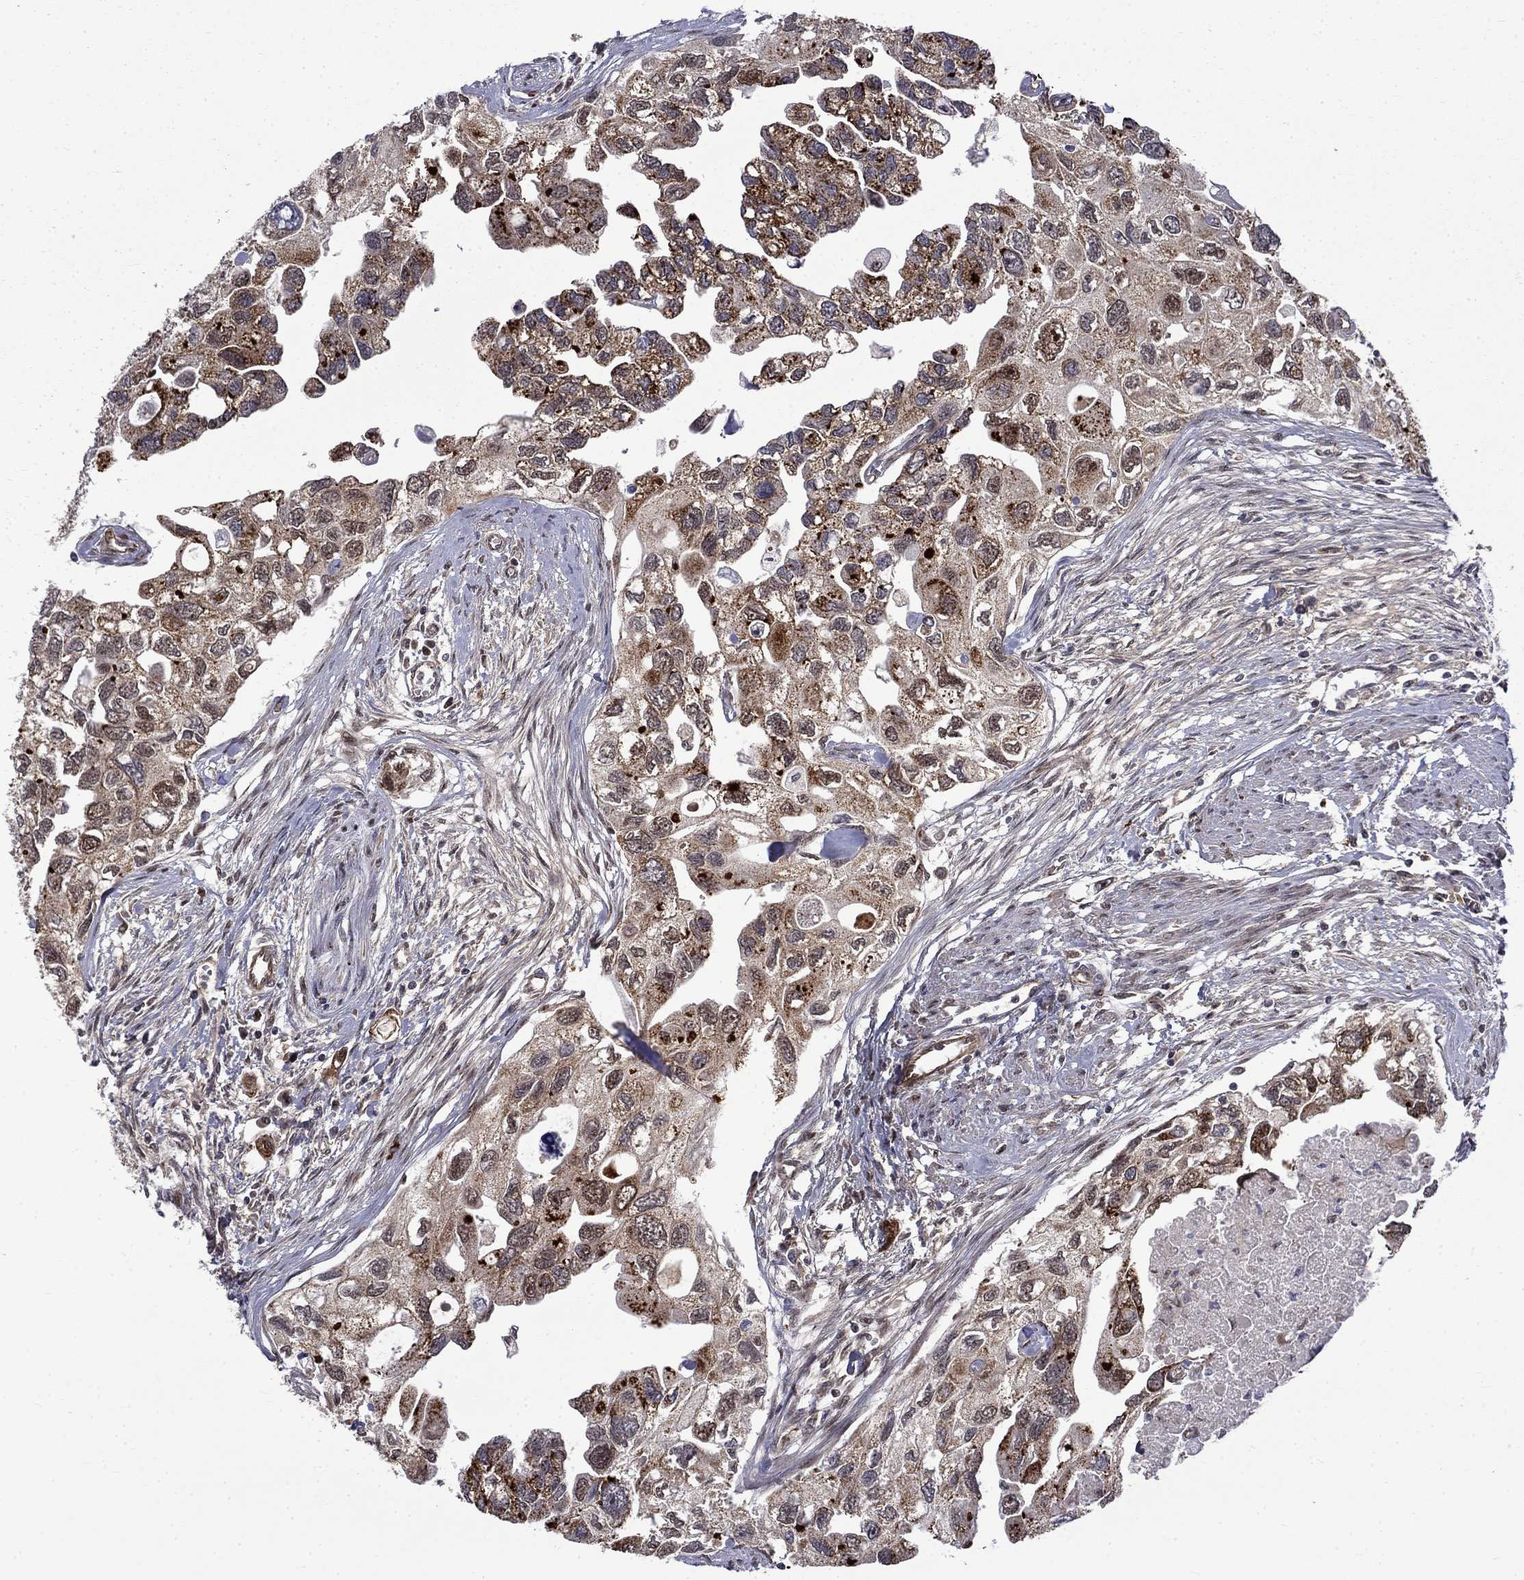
{"staining": {"intensity": "moderate", "quantity": "25%-75%", "location": "cytoplasmic/membranous,nuclear"}, "tissue": "urothelial cancer", "cell_type": "Tumor cells", "image_type": "cancer", "snomed": [{"axis": "morphology", "description": "Urothelial carcinoma, High grade"}, {"axis": "topography", "description": "Urinary bladder"}], "caption": "An immunohistochemistry image of neoplastic tissue is shown. Protein staining in brown shows moderate cytoplasmic/membranous and nuclear positivity in high-grade urothelial carcinoma within tumor cells. Using DAB (brown) and hematoxylin (blue) stains, captured at high magnification using brightfield microscopy.", "gene": "KPNA3", "patient": {"sex": "male", "age": 59}}